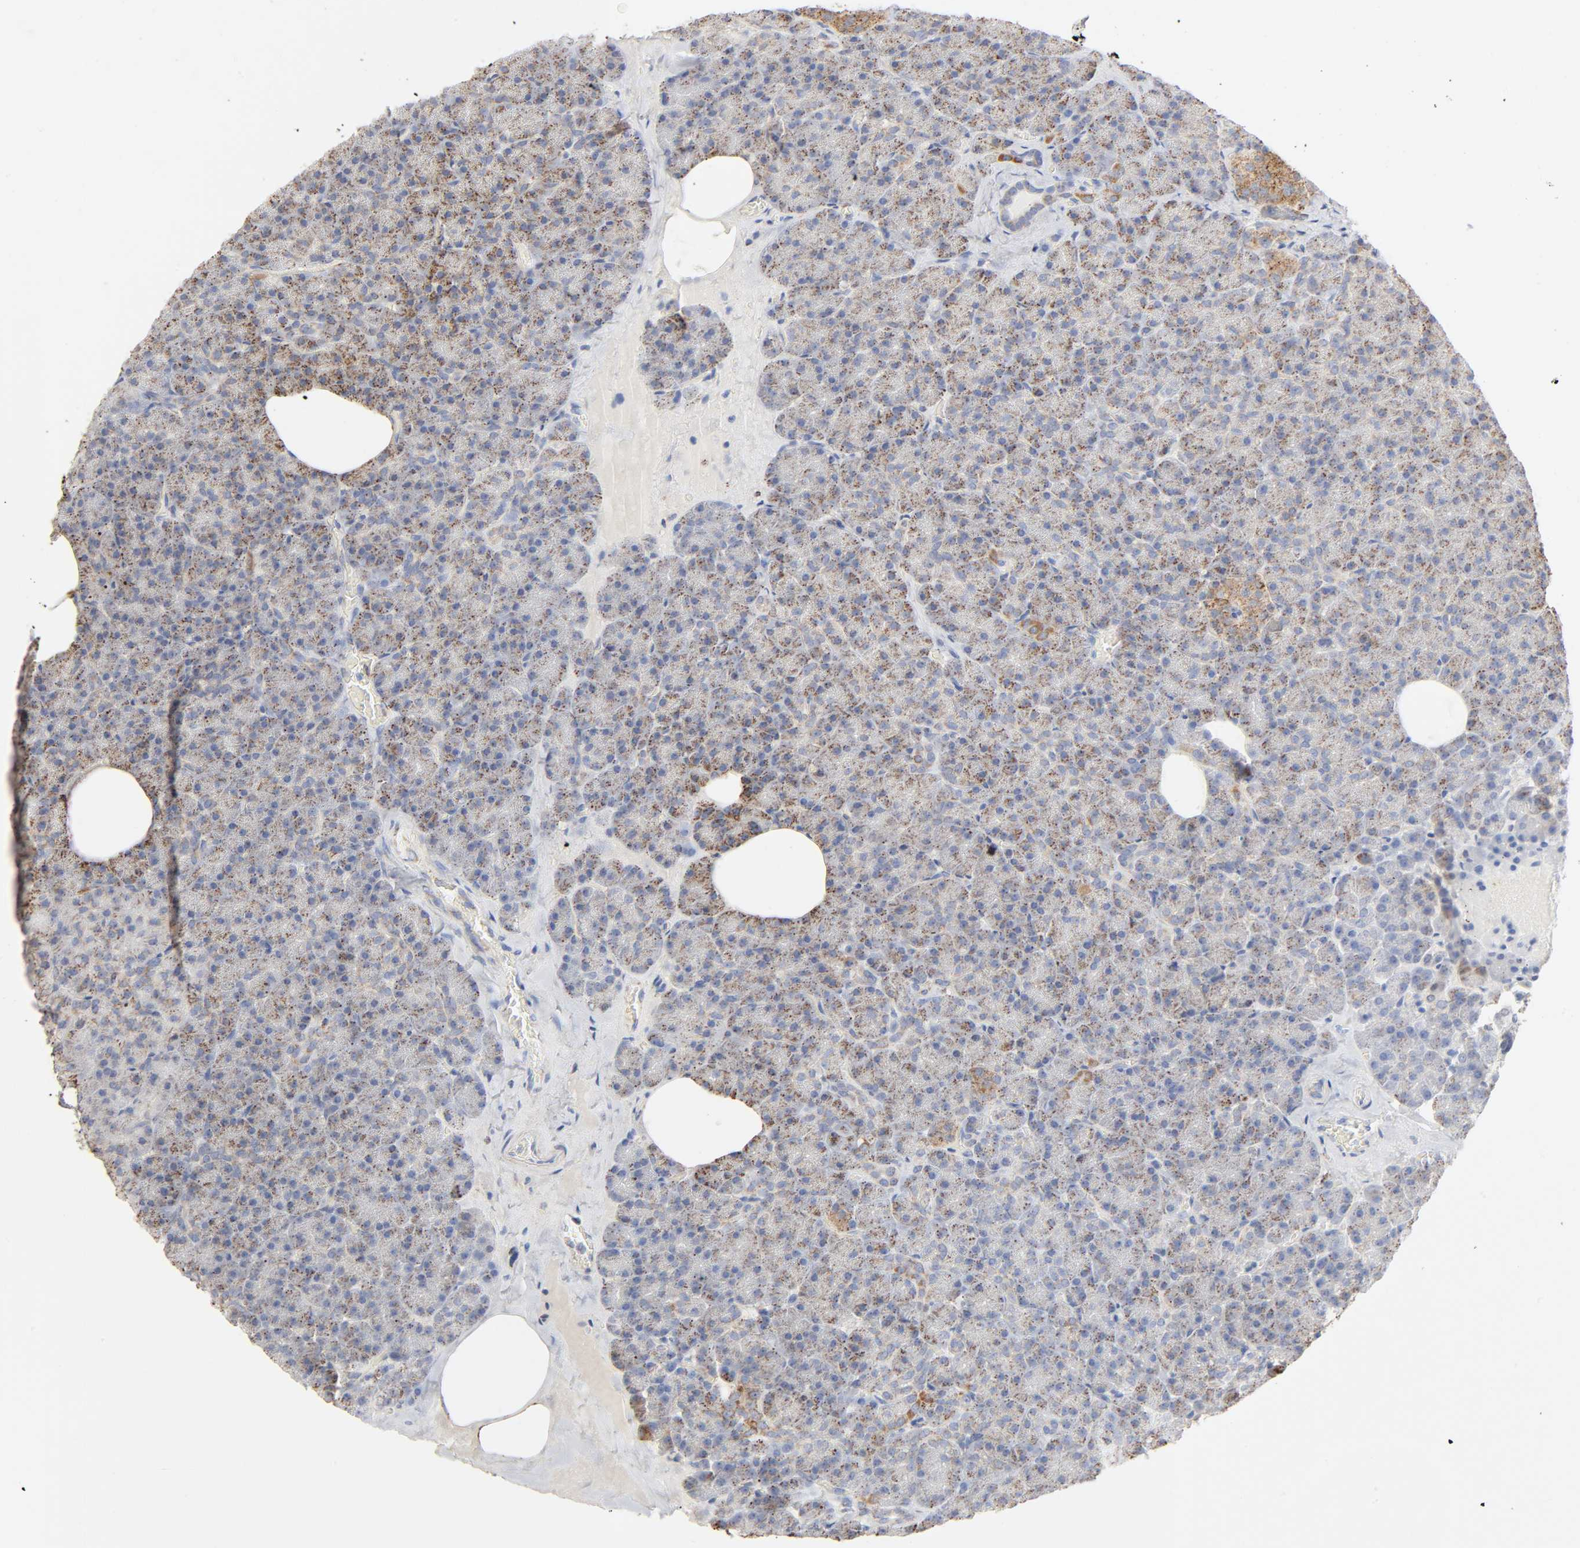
{"staining": {"intensity": "moderate", "quantity": "25%-75%", "location": "cytoplasmic/membranous"}, "tissue": "pancreas", "cell_type": "Exocrine glandular cells", "image_type": "normal", "snomed": [{"axis": "morphology", "description": "Normal tissue, NOS"}, {"axis": "topography", "description": "Pancreas"}], "caption": "Immunohistochemical staining of benign pancreas exhibits moderate cytoplasmic/membranous protein positivity in about 25%-75% of exocrine glandular cells. (brown staining indicates protein expression, while blue staining denotes nuclei).", "gene": "SYT16", "patient": {"sex": "female", "age": 35}}